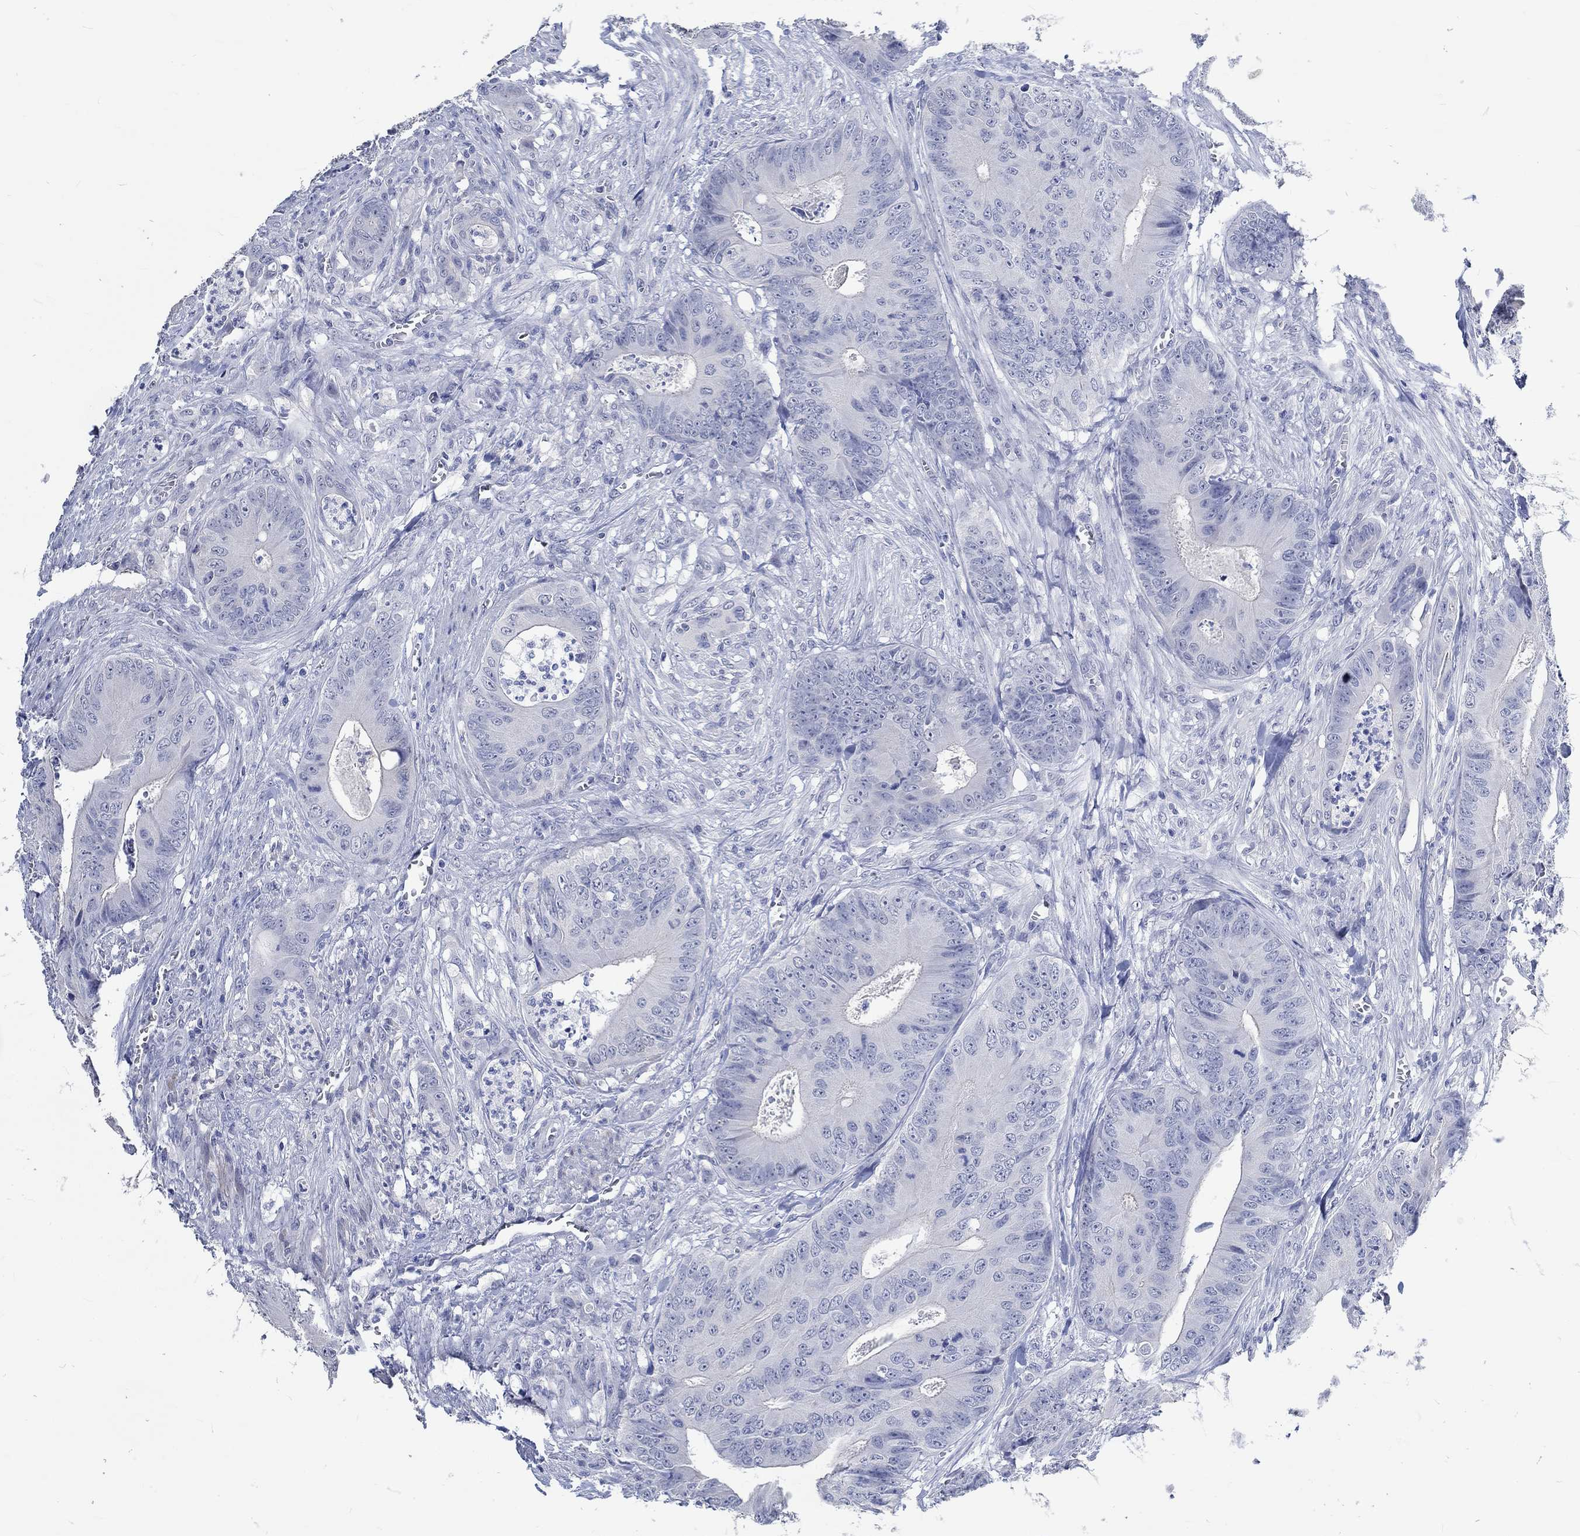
{"staining": {"intensity": "negative", "quantity": "none", "location": "none"}, "tissue": "colorectal cancer", "cell_type": "Tumor cells", "image_type": "cancer", "snomed": [{"axis": "morphology", "description": "Adenocarcinoma, NOS"}, {"axis": "topography", "description": "Colon"}], "caption": "High magnification brightfield microscopy of colorectal cancer stained with DAB (brown) and counterstained with hematoxylin (blue): tumor cells show no significant positivity. (Brightfield microscopy of DAB immunohistochemistry (IHC) at high magnification).", "gene": "C4orf47", "patient": {"sex": "male", "age": 84}}